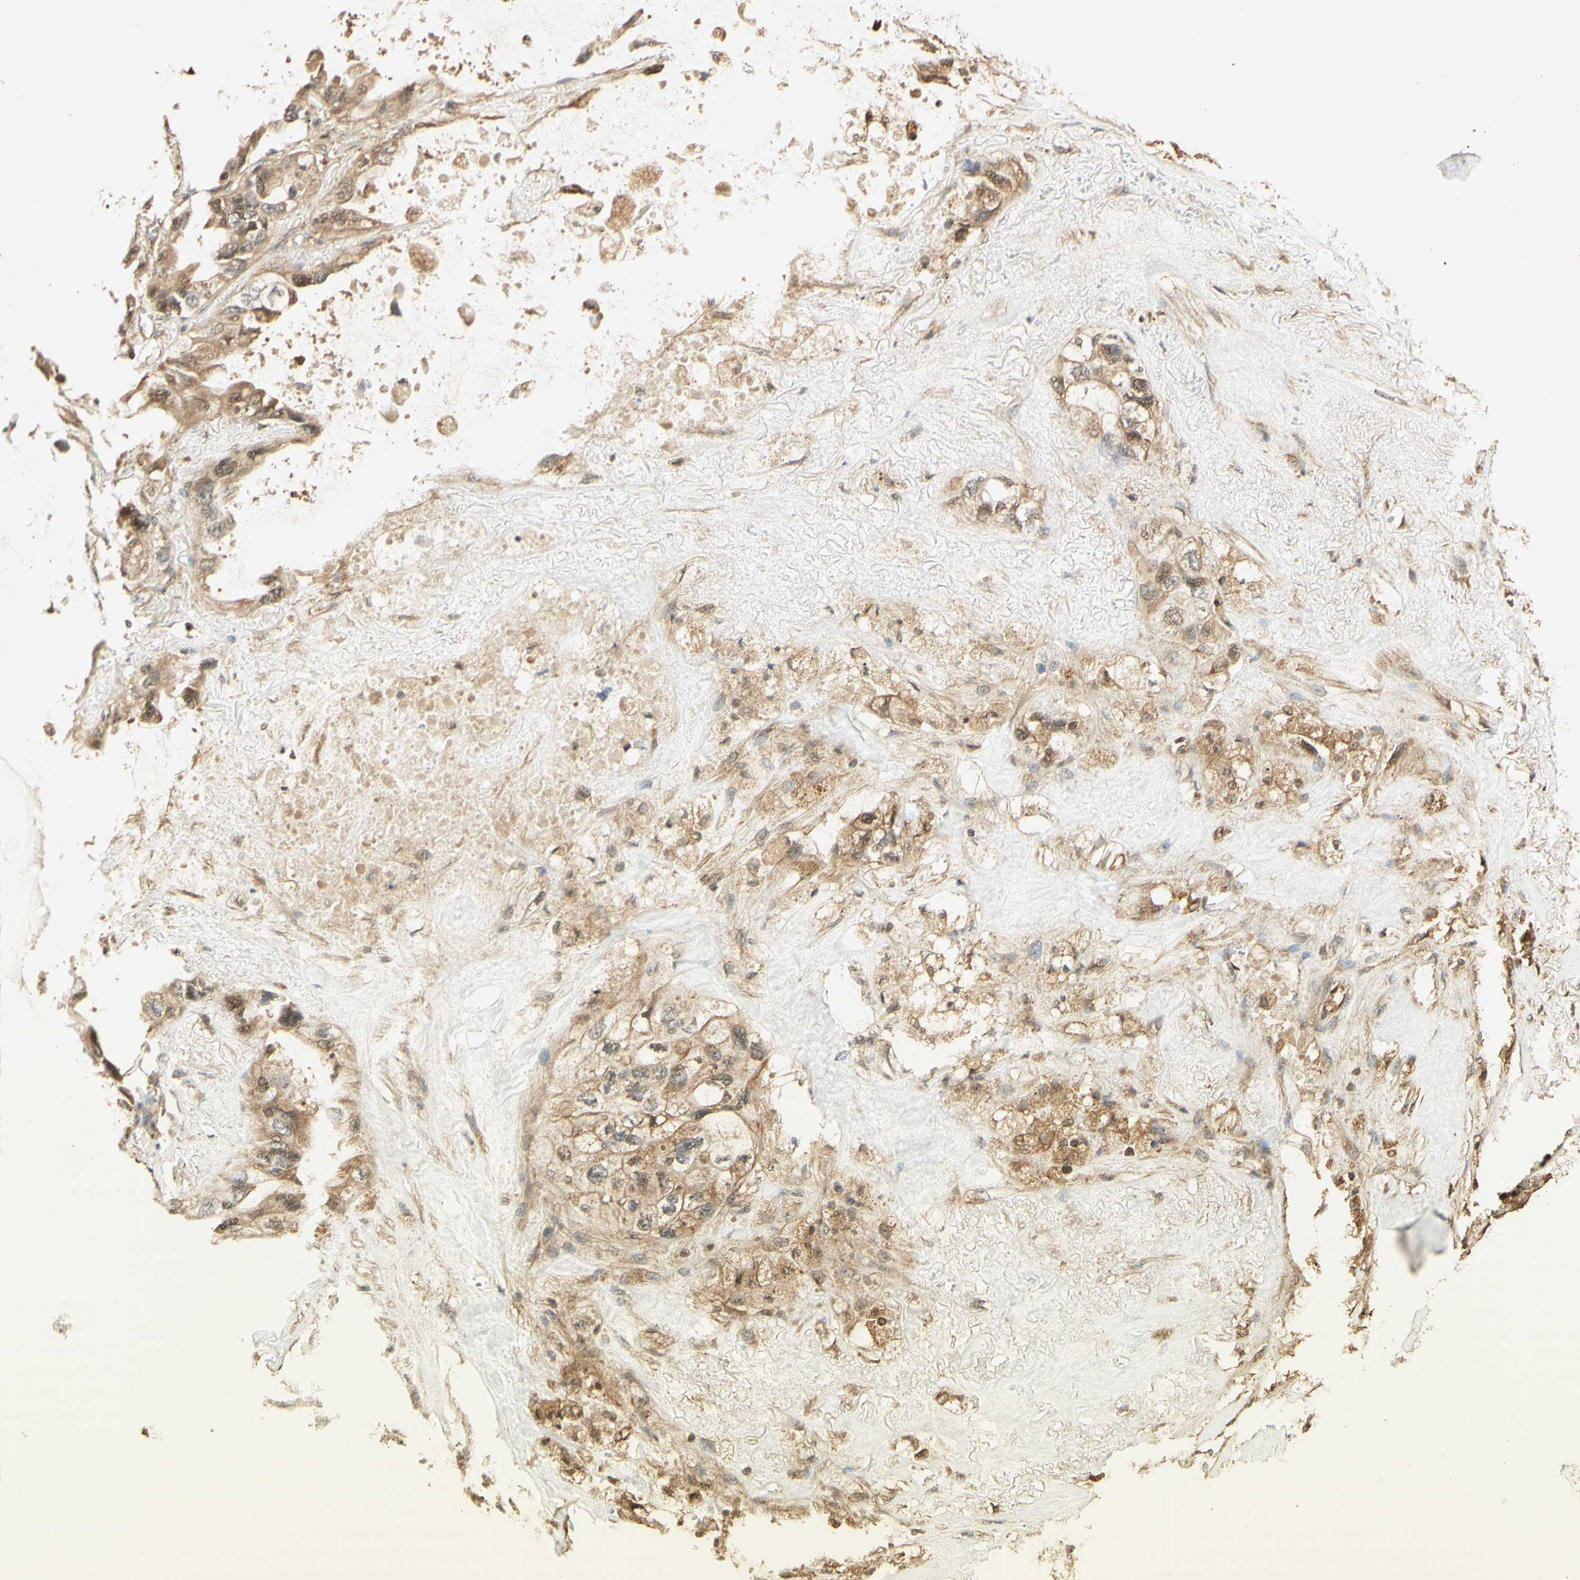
{"staining": {"intensity": "moderate", "quantity": ">75%", "location": "cytoplasmic/membranous"}, "tissue": "lung cancer", "cell_type": "Tumor cells", "image_type": "cancer", "snomed": [{"axis": "morphology", "description": "Squamous cell carcinoma, NOS"}, {"axis": "topography", "description": "Lung"}], "caption": "Lung squamous cell carcinoma stained for a protein displays moderate cytoplasmic/membranous positivity in tumor cells.", "gene": "AGER", "patient": {"sex": "female", "age": 73}}